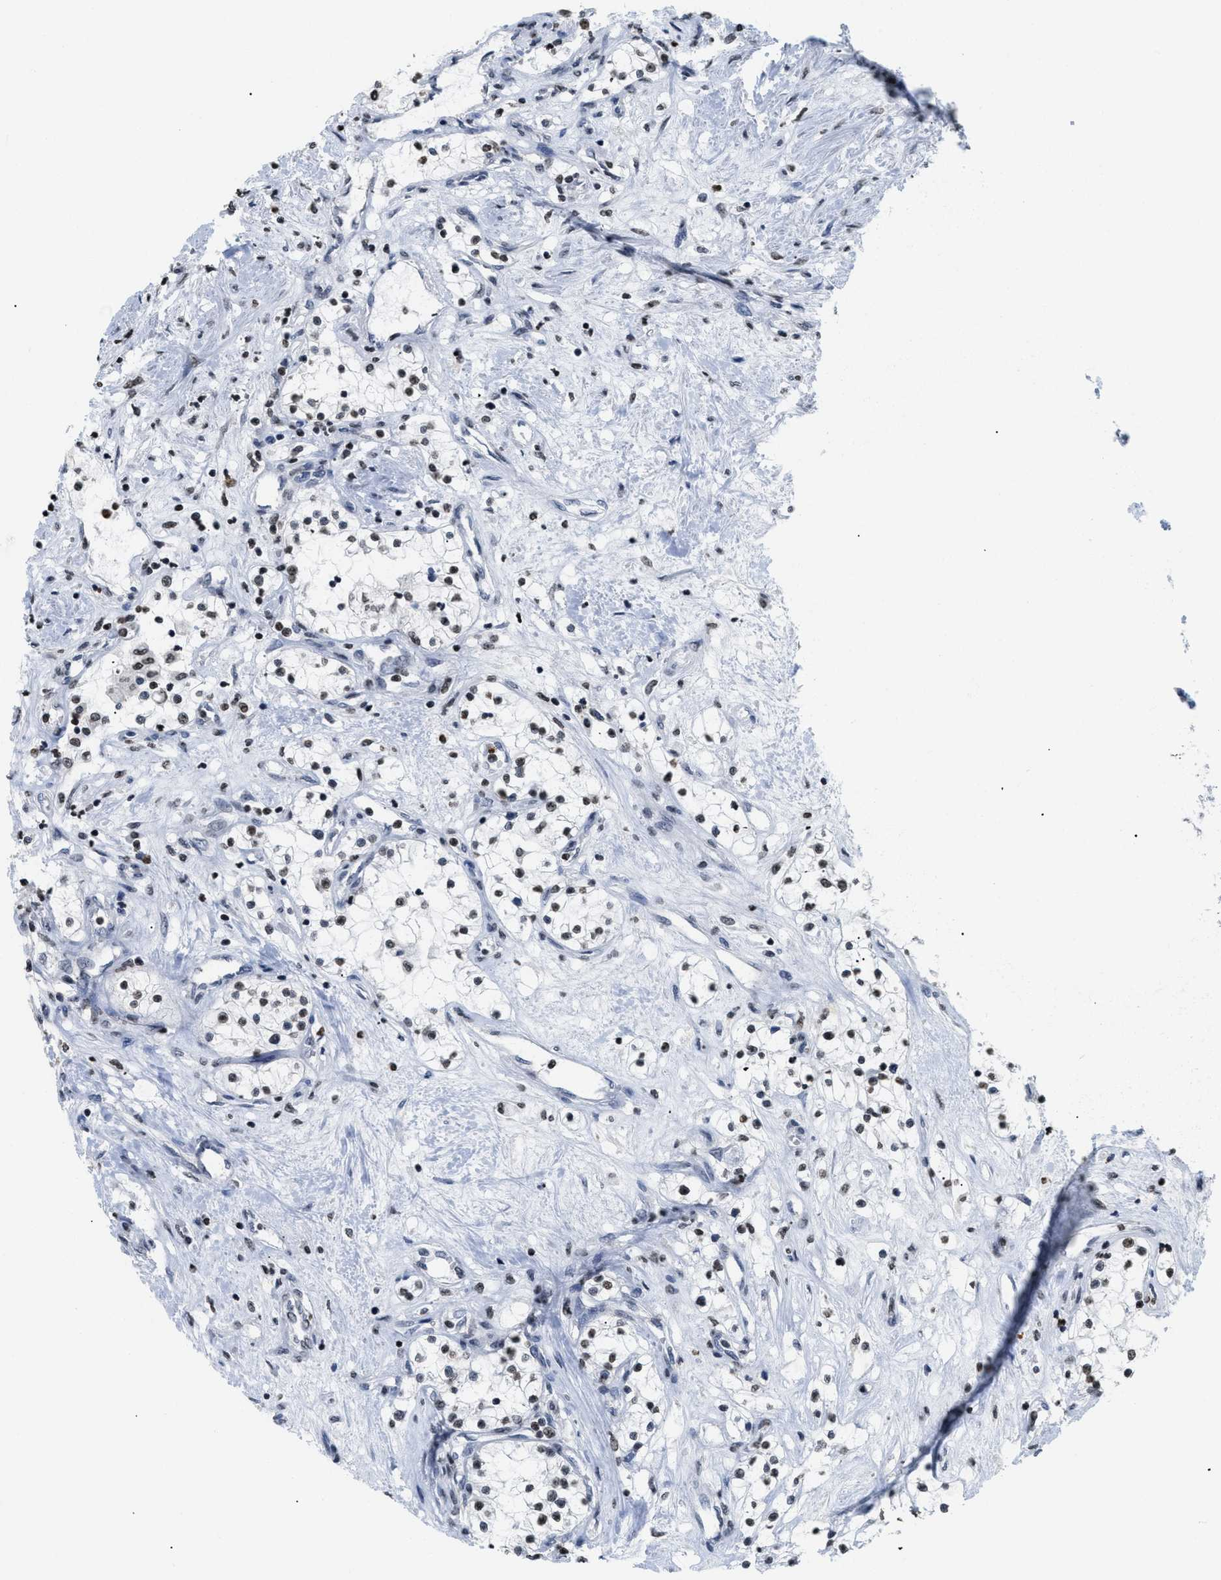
{"staining": {"intensity": "moderate", "quantity": ">75%", "location": "nuclear"}, "tissue": "renal cancer", "cell_type": "Tumor cells", "image_type": "cancer", "snomed": [{"axis": "morphology", "description": "Adenocarcinoma, NOS"}, {"axis": "topography", "description": "Kidney"}], "caption": "Renal cancer stained with DAB (3,3'-diaminobenzidine) immunohistochemistry (IHC) shows medium levels of moderate nuclear staining in approximately >75% of tumor cells.", "gene": "HMGN2", "patient": {"sex": "male", "age": 68}}